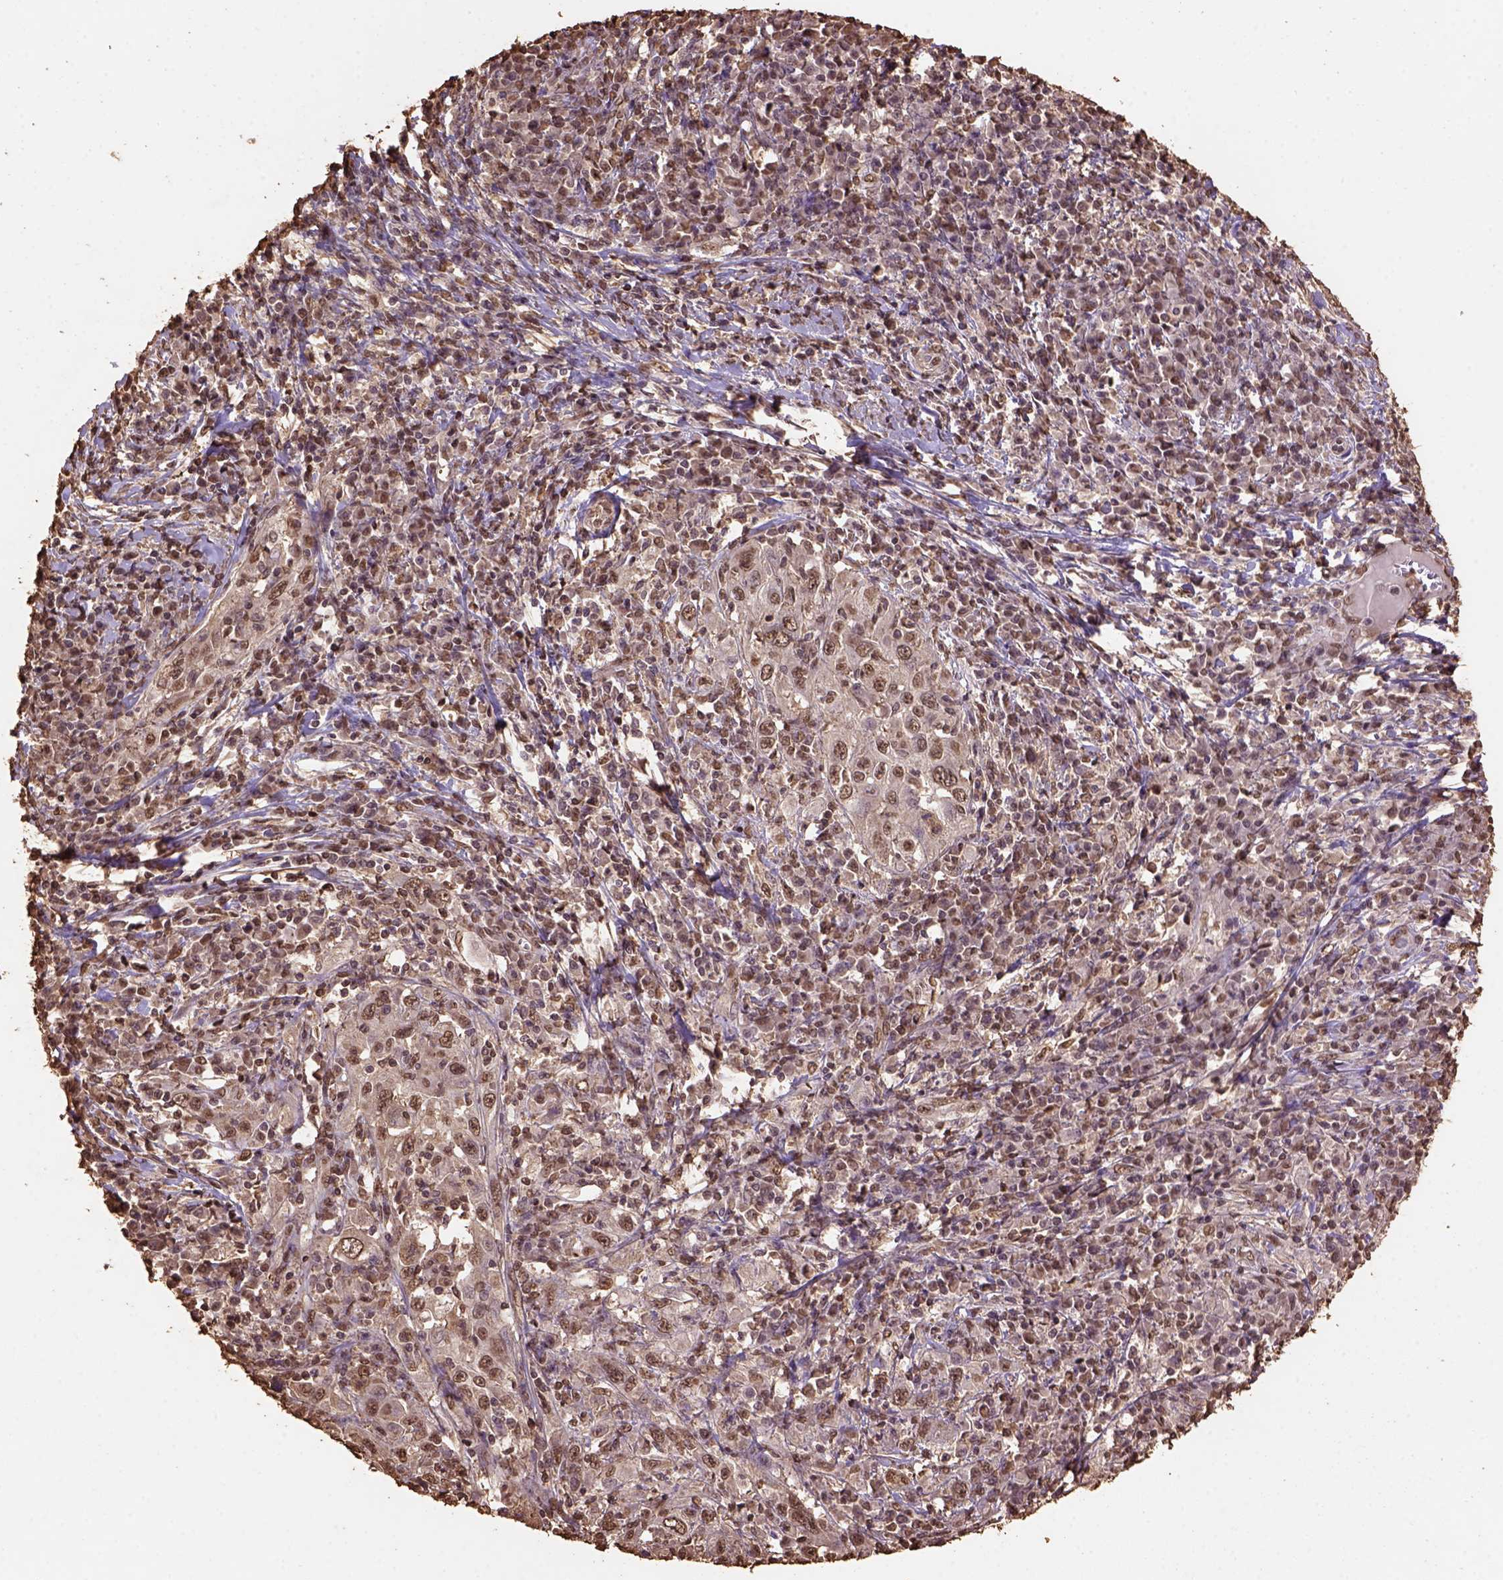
{"staining": {"intensity": "moderate", "quantity": ">75%", "location": "nuclear"}, "tissue": "cervical cancer", "cell_type": "Tumor cells", "image_type": "cancer", "snomed": [{"axis": "morphology", "description": "Squamous cell carcinoma, NOS"}, {"axis": "topography", "description": "Cervix"}], "caption": "Immunohistochemistry (IHC) photomicrograph of neoplastic tissue: human squamous cell carcinoma (cervical) stained using immunohistochemistry shows medium levels of moderate protein expression localized specifically in the nuclear of tumor cells, appearing as a nuclear brown color.", "gene": "CSTF2T", "patient": {"sex": "female", "age": 46}}